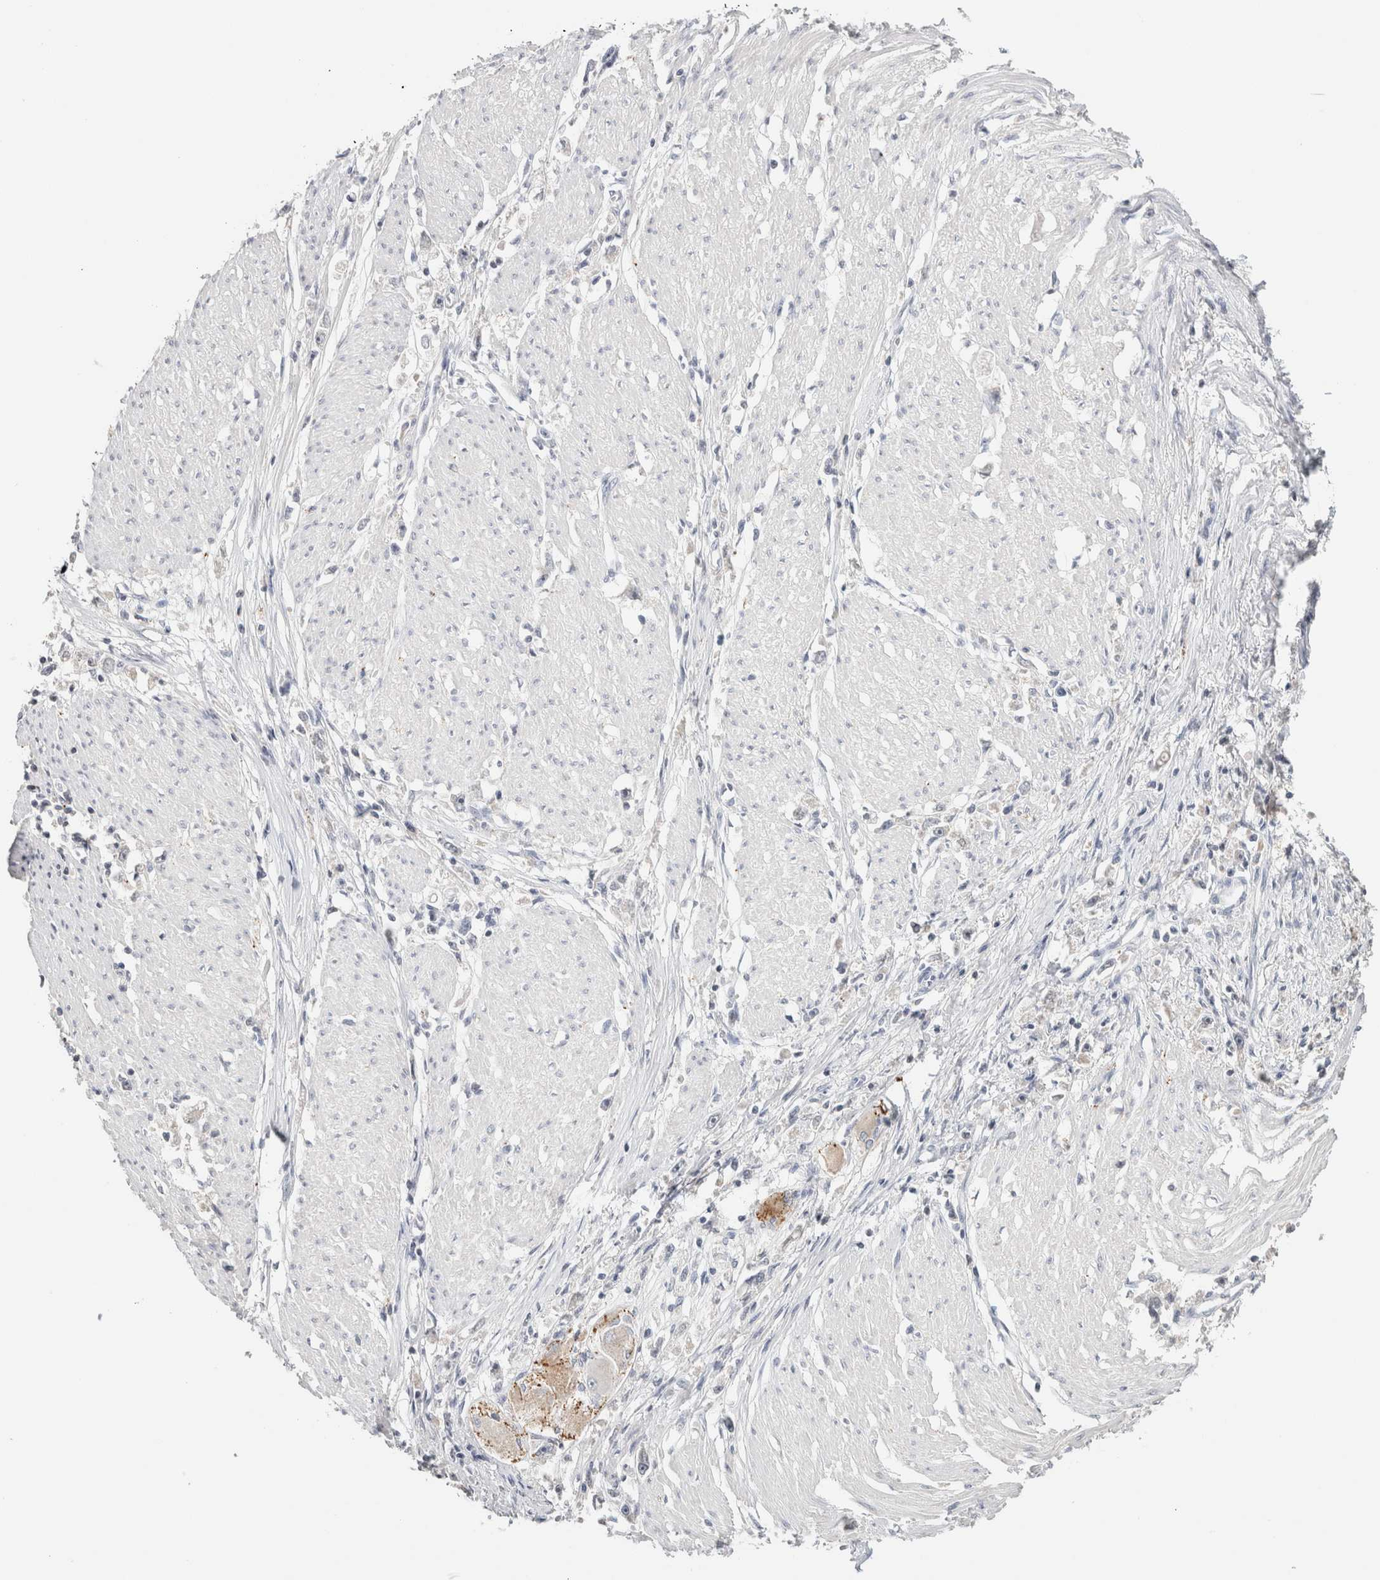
{"staining": {"intensity": "negative", "quantity": "none", "location": "none"}, "tissue": "stomach cancer", "cell_type": "Tumor cells", "image_type": "cancer", "snomed": [{"axis": "morphology", "description": "Adenocarcinoma, NOS"}, {"axis": "topography", "description": "Stomach"}], "caption": "This is a photomicrograph of immunohistochemistry (IHC) staining of stomach cancer (adenocarcinoma), which shows no expression in tumor cells.", "gene": "CRAT", "patient": {"sex": "female", "age": 59}}